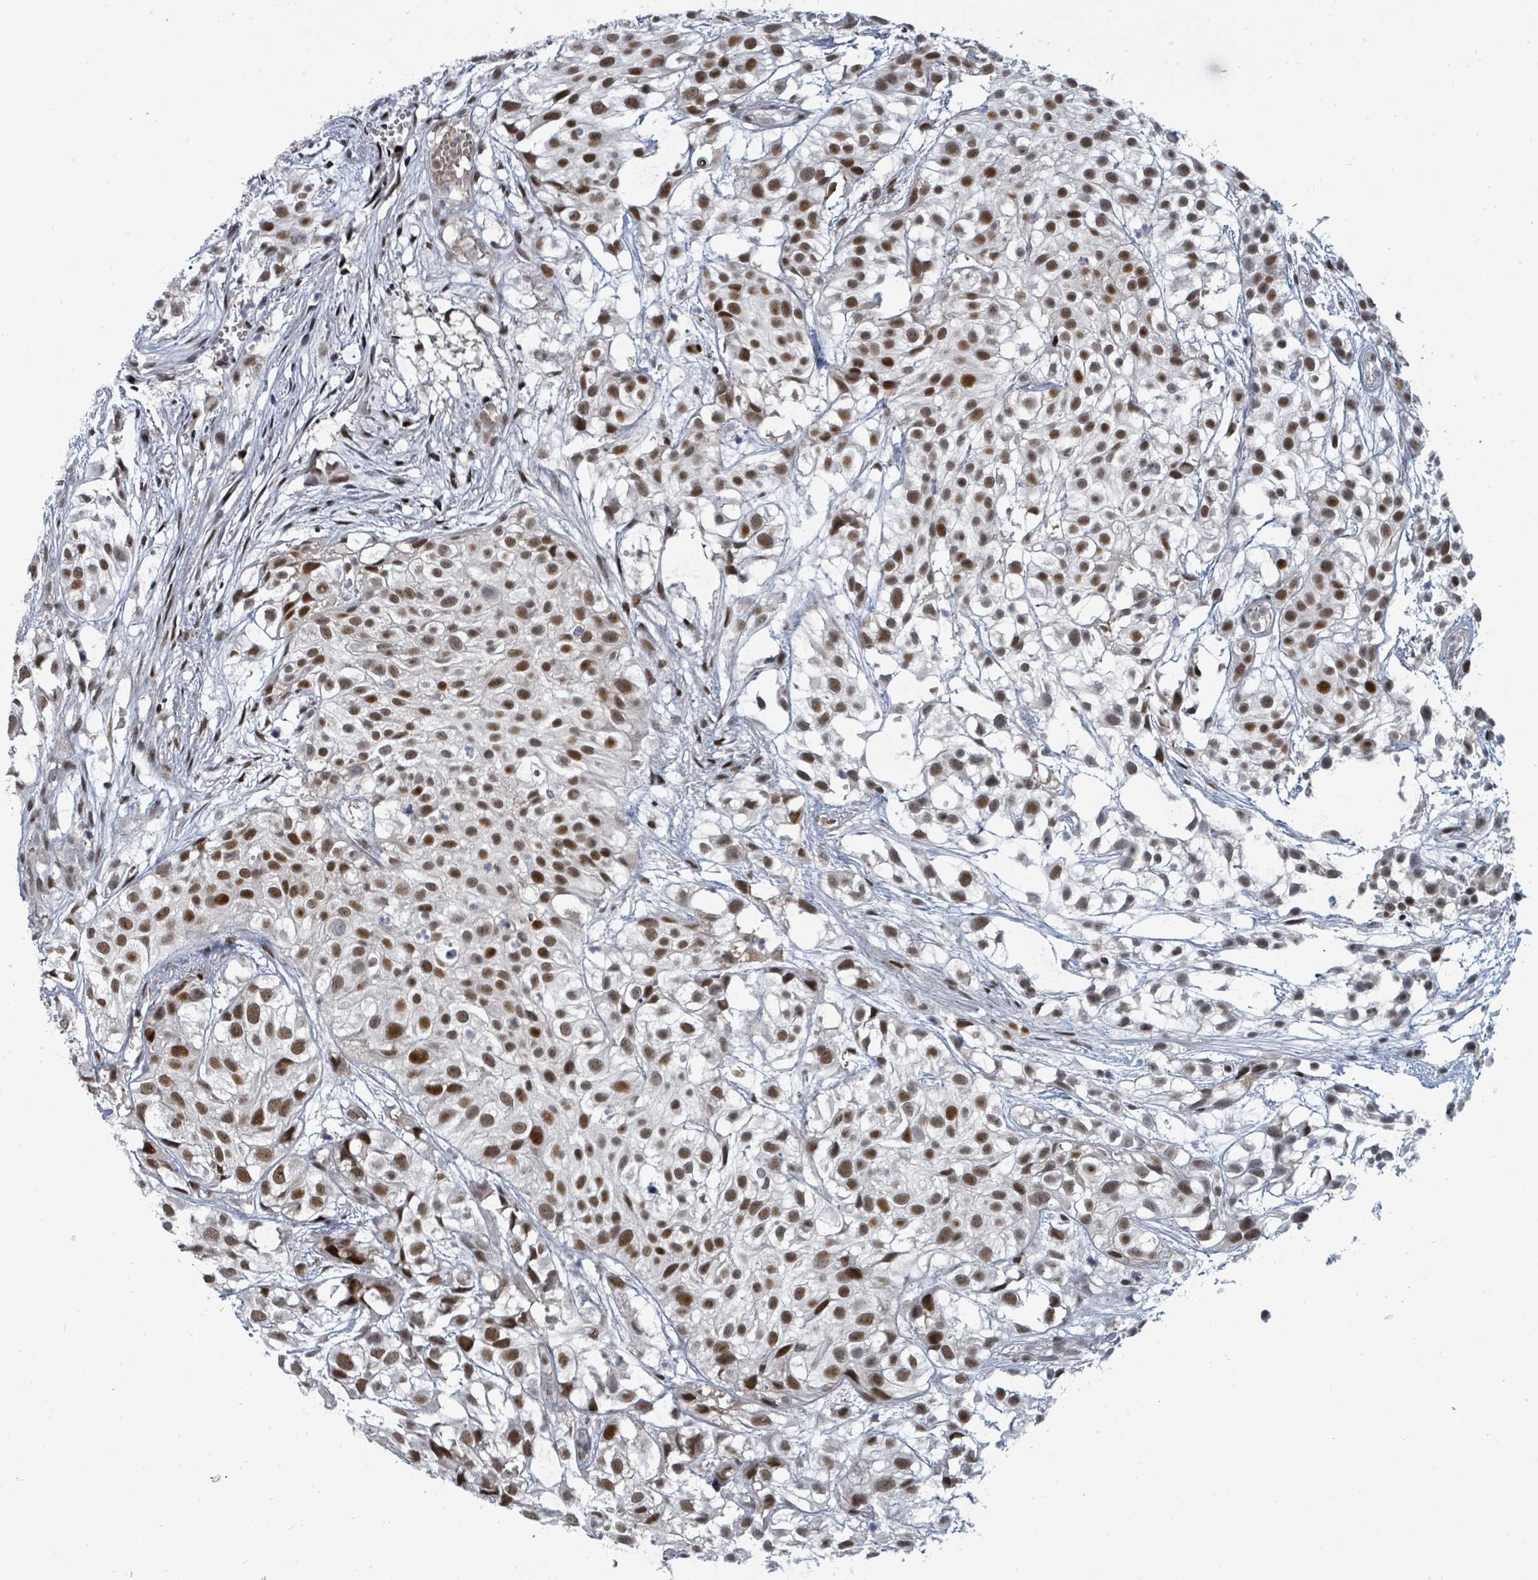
{"staining": {"intensity": "moderate", "quantity": ">75%", "location": "nuclear"}, "tissue": "urothelial cancer", "cell_type": "Tumor cells", "image_type": "cancer", "snomed": [{"axis": "morphology", "description": "Urothelial carcinoma, High grade"}, {"axis": "topography", "description": "Urinary bladder"}], "caption": "DAB (3,3'-diaminobenzidine) immunohistochemical staining of human urothelial cancer displays moderate nuclear protein staining in approximately >75% of tumor cells. (Brightfield microscopy of DAB IHC at high magnification).", "gene": "UCK1", "patient": {"sex": "male", "age": 56}}